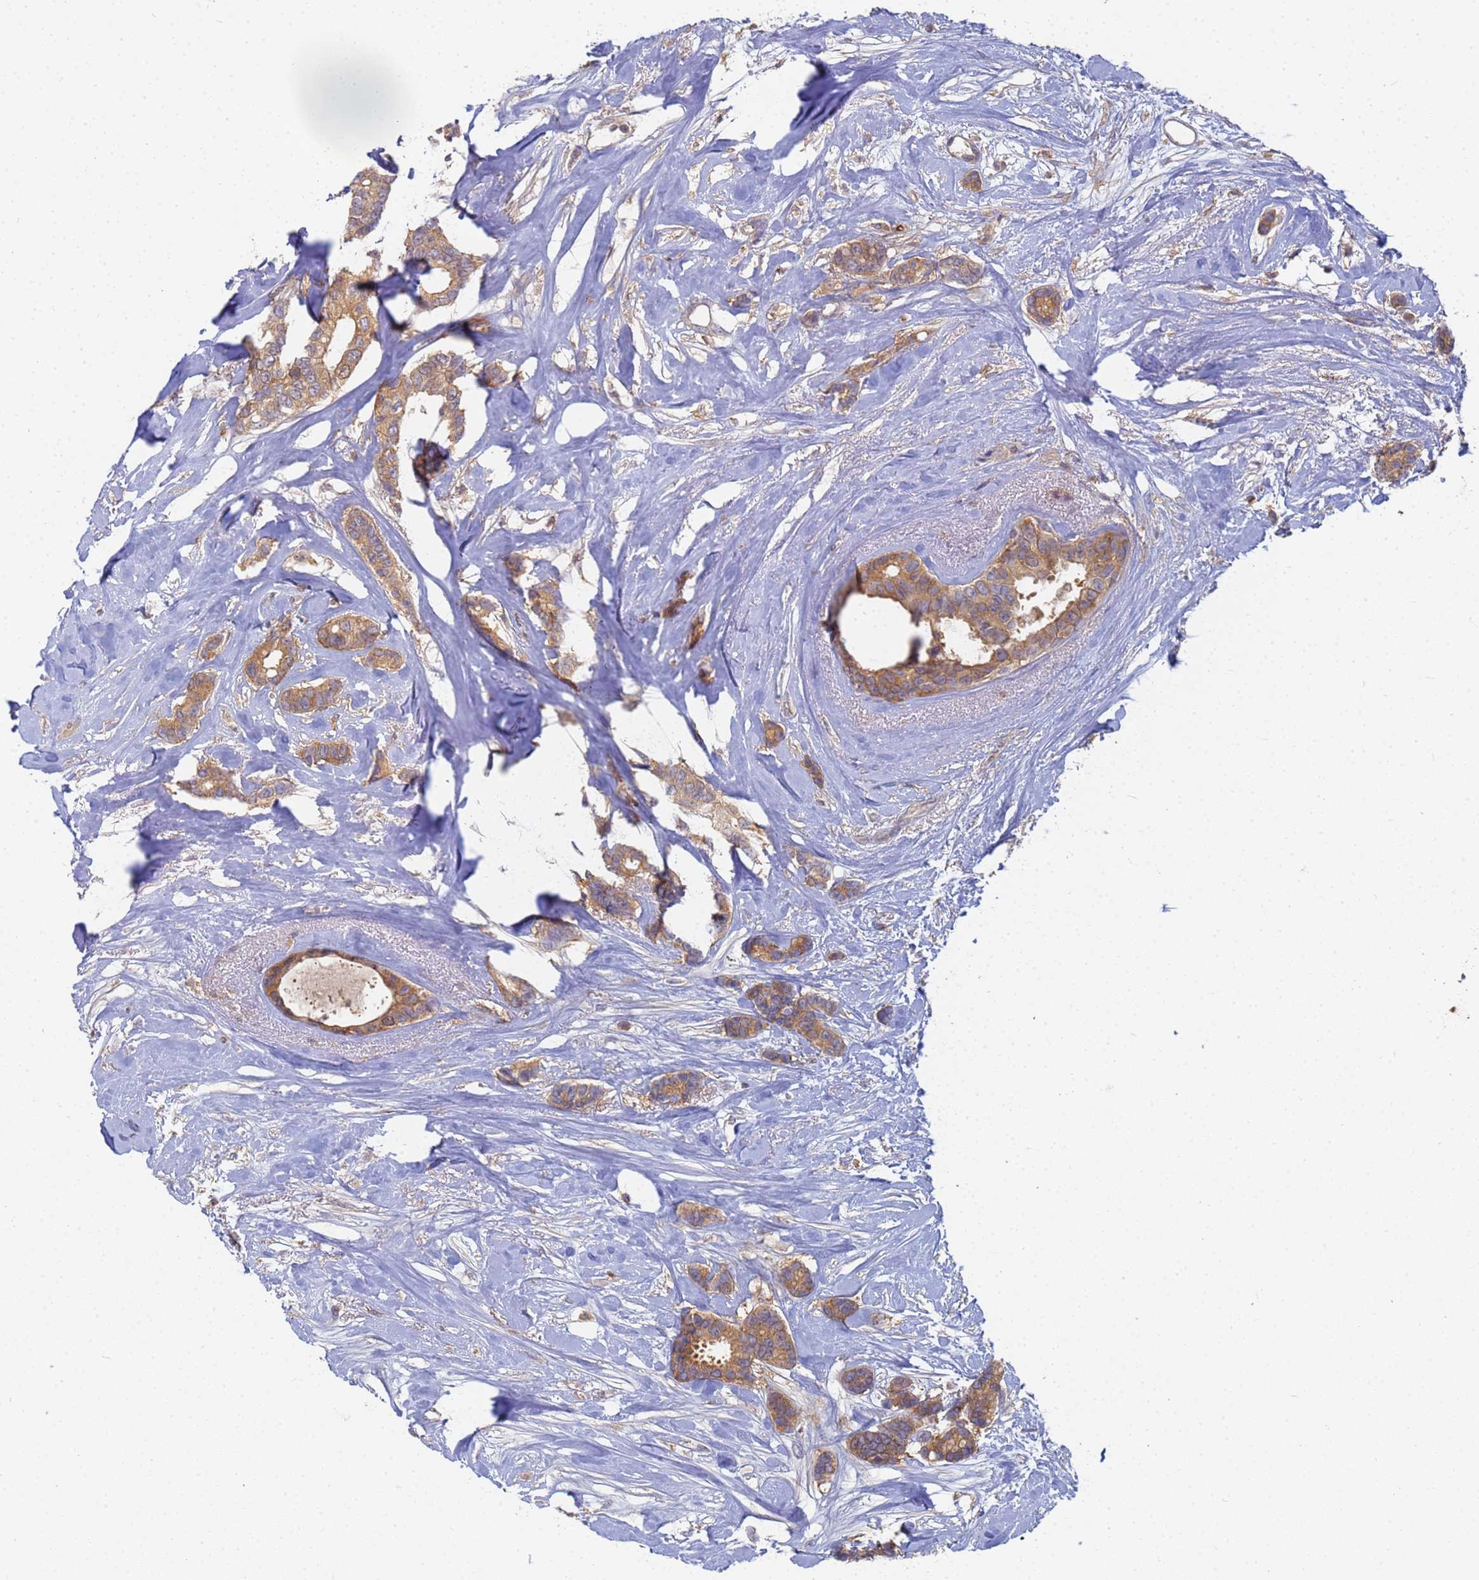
{"staining": {"intensity": "moderate", "quantity": ">75%", "location": "cytoplasmic/membranous"}, "tissue": "breast cancer", "cell_type": "Tumor cells", "image_type": "cancer", "snomed": [{"axis": "morphology", "description": "Duct carcinoma"}, {"axis": "topography", "description": "Breast"}], "caption": "Protein analysis of breast cancer (invasive ductal carcinoma) tissue exhibits moderate cytoplasmic/membranous positivity in approximately >75% of tumor cells. The staining is performed using DAB (3,3'-diaminobenzidine) brown chromogen to label protein expression. The nuclei are counter-stained blue using hematoxylin.", "gene": "SHARPIN", "patient": {"sex": "female", "age": 87}}